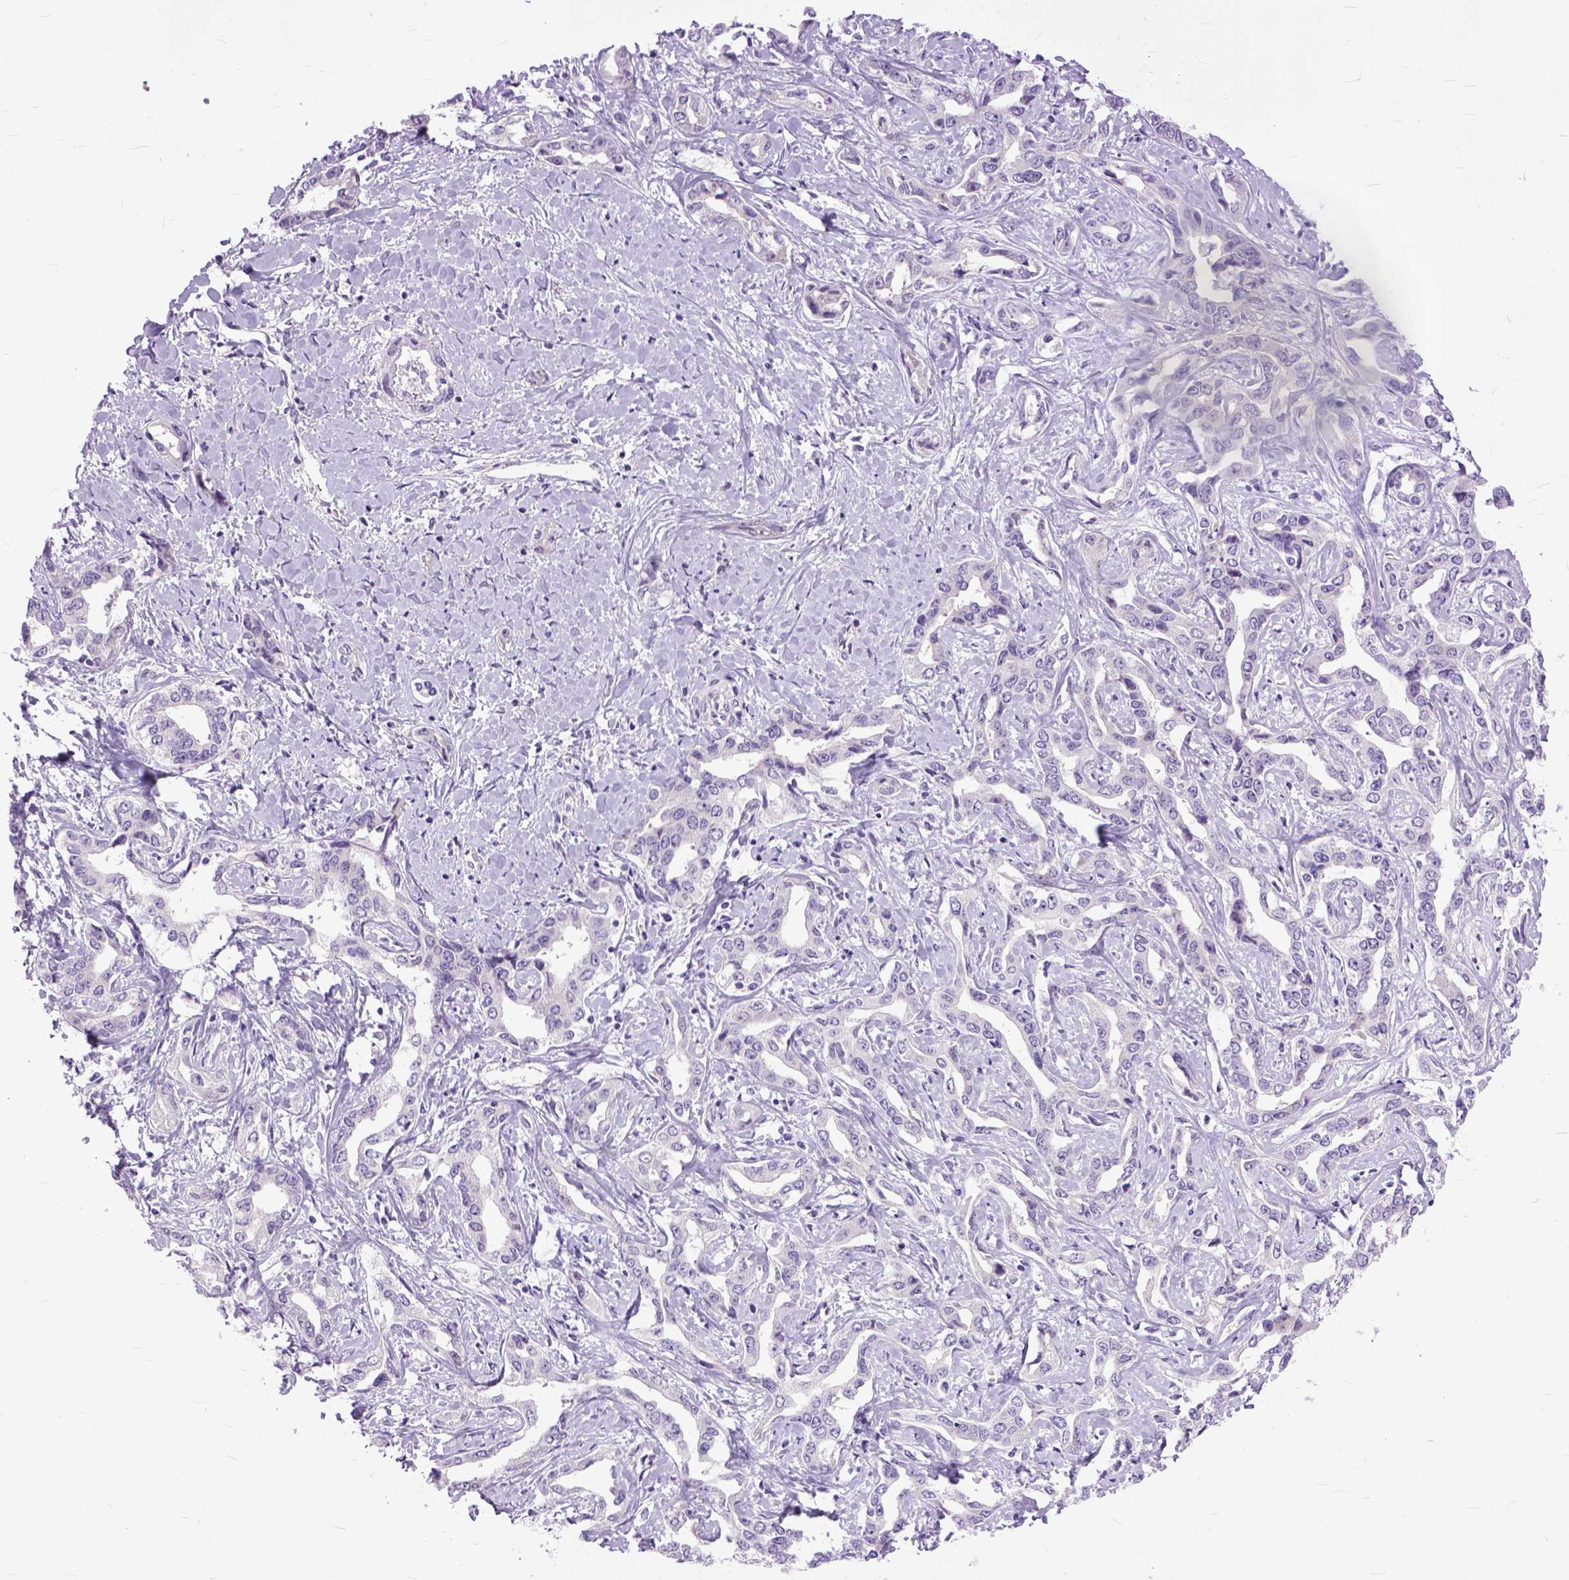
{"staining": {"intensity": "negative", "quantity": "none", "location": "none"}, "tissue": "liver cancer", "cell_type": "Tumor cells", "image_type": "cancer", "snomed": [{"axis": "morphology", "description": "Cholangiocarcinoma"}, {"axis": "topography", "description": "Liver"}], "caption": "A high-resolution micrograph shows immunohistochemistry (IHC) staining of liver cholangiocarcinoma, which demonstrates no significant expression in tumor cells.", "gene": "TCEAL7", "patient": {"sex": "male", "age": 59}}